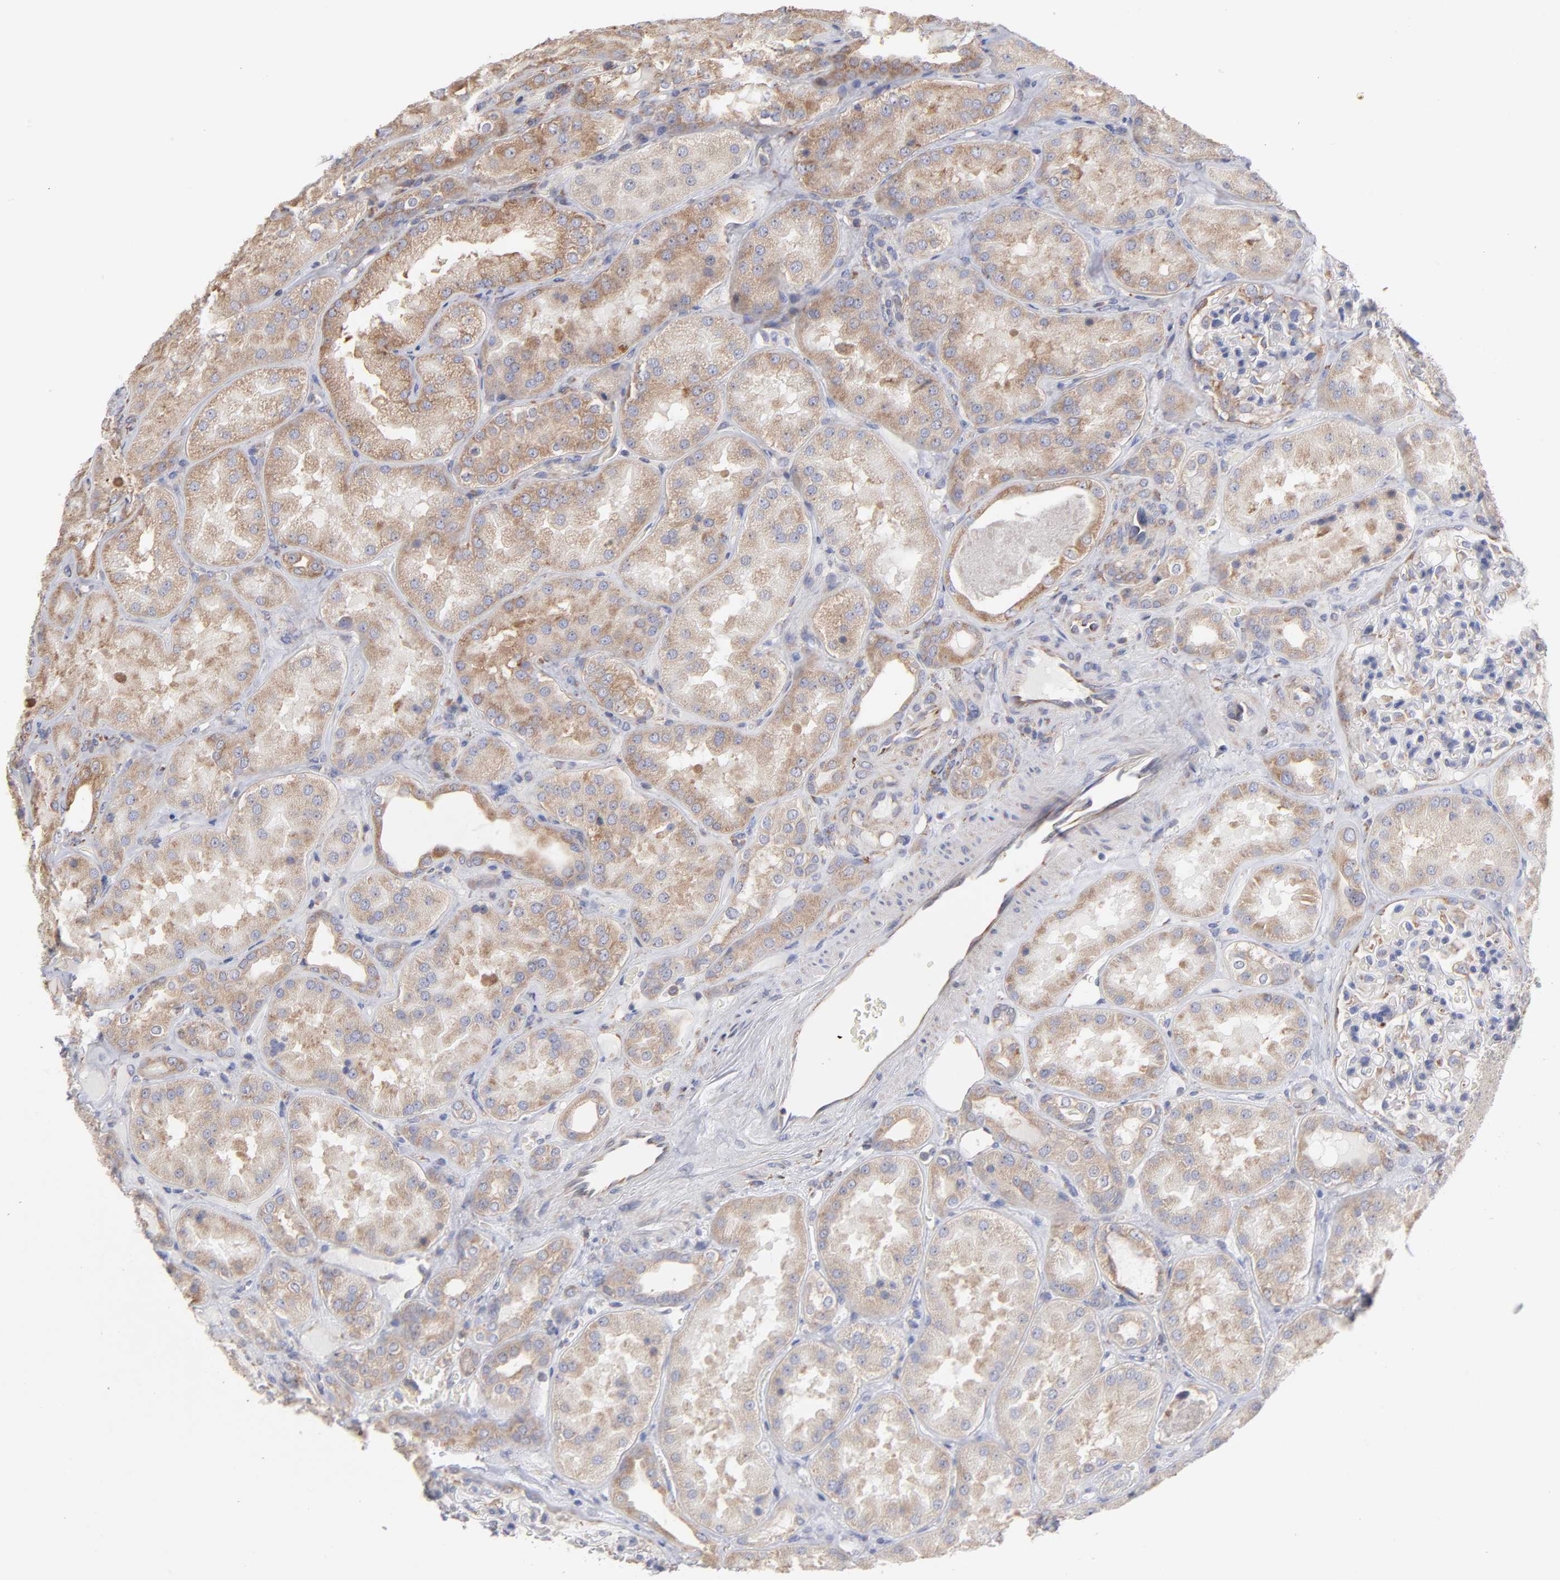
{"staining": {"intensity": "weak", "quantity": "<25%", "location": "cytoplasmic/membranous"}, "tissue": "kidney", "cell_type": "Cells in glomeruli", "image_type": "normal", "snomed": [{"axis": "morphology", "description": "Normal tissue, NOS"}, {"axis": "topography", "description": "Kidney"}], "caption": "Cells in glomeruli are negative for brown protein staining in benign kidney. The staining is performed using DAB brown chromogen with nuclei counter-stained in using hematoxylin.", "gene": "RPL3", "patient": {"sex": "female", "age": 56}}